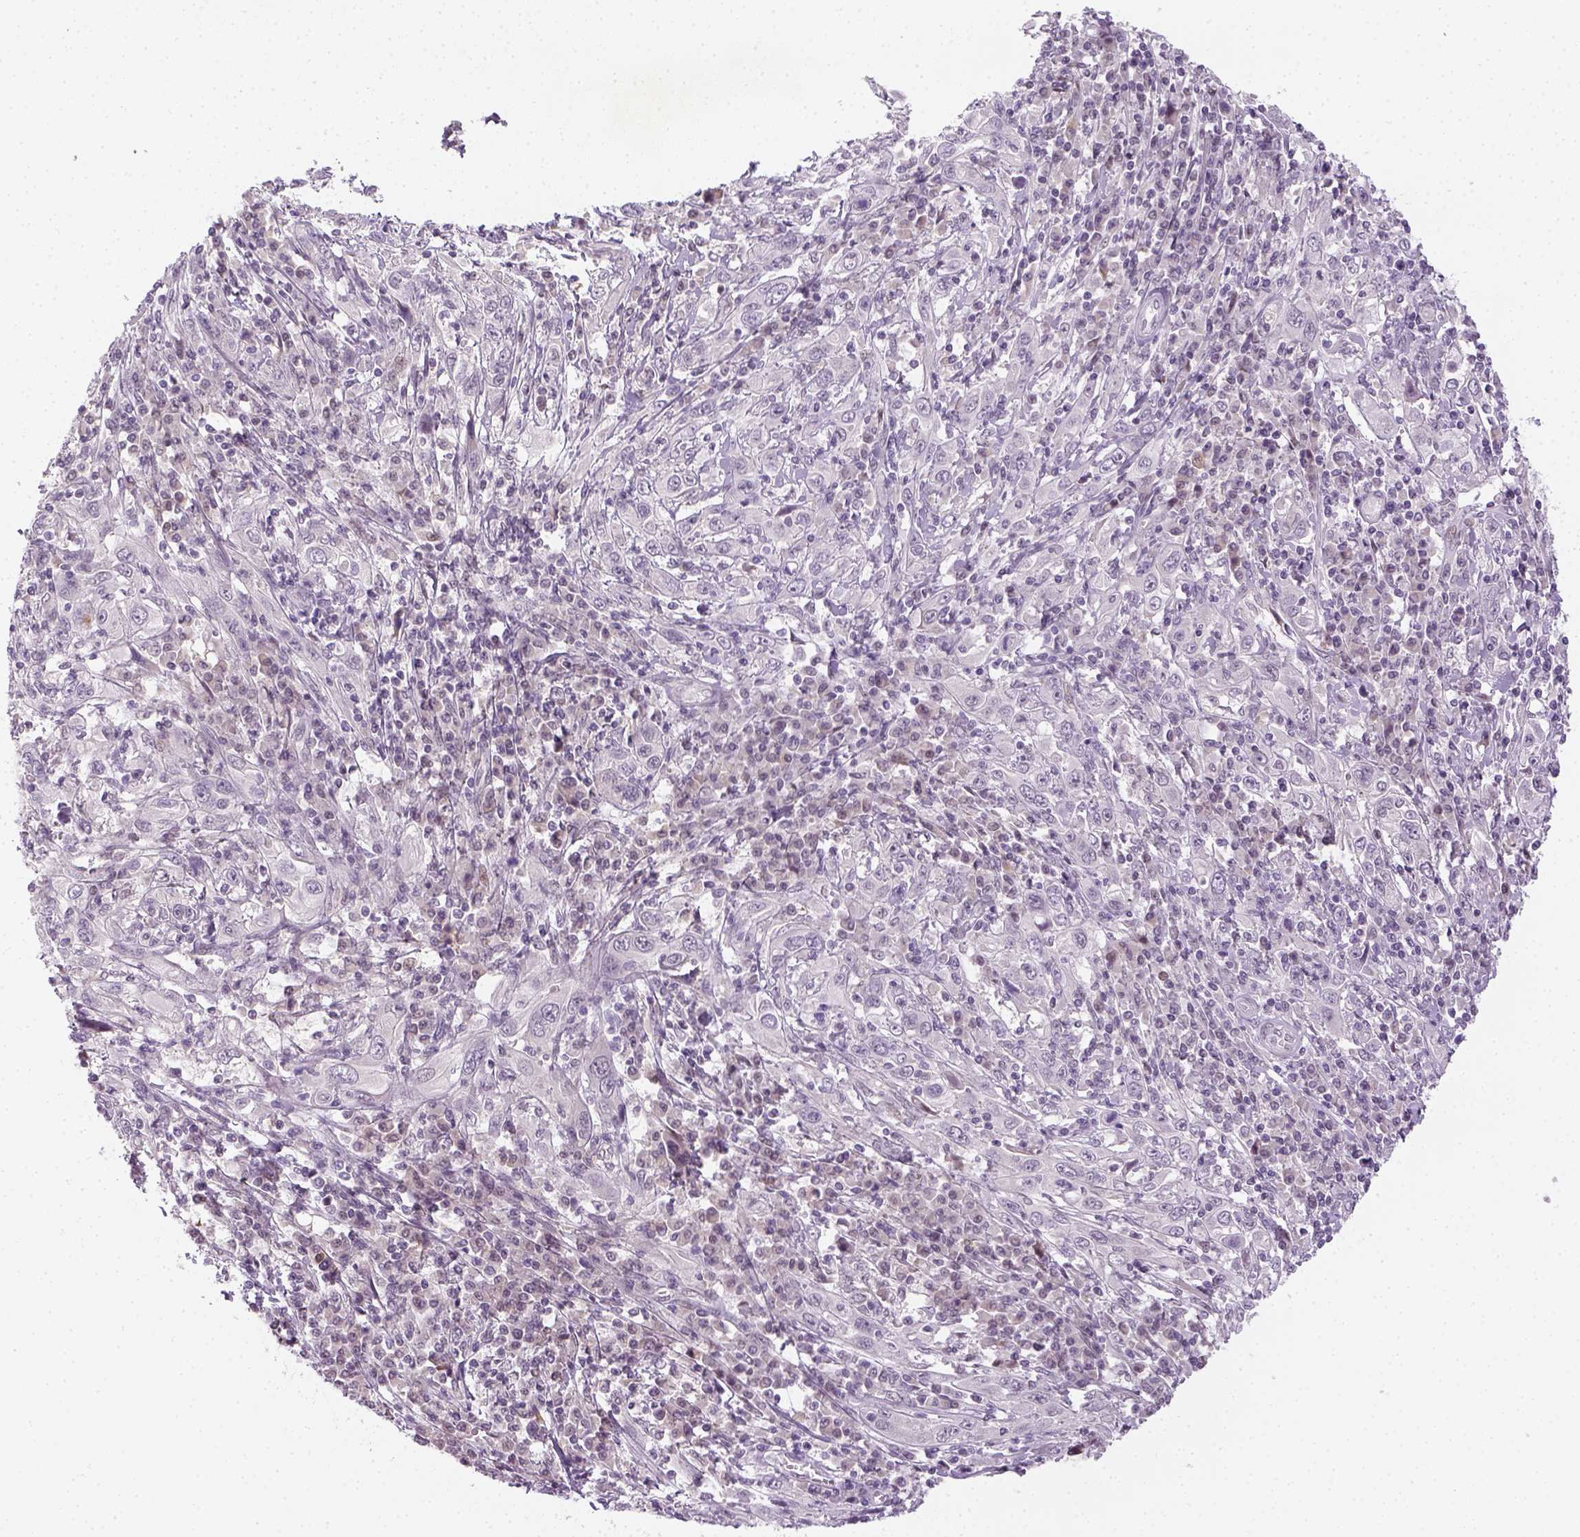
{"staining": {"intensity": "negative", "quantity": "none", "location": "none"}, "tissue": "cervical cancer", "cell_type": "Tumor cells", "image_type": "cancer", "snomed": [{"axis": "morphology", "description": "Squamous cell carcinoma, NOS"}, {"axis": "topography", "description": "Cervix"}], "caption": "Immunohistochemistry (IHC) of cervical cancer (squamous cell carcinoma) displays no positivity in tumor cells.", "gene": "MAGEB3", "patient": {"sex": "female", "age": 46}}